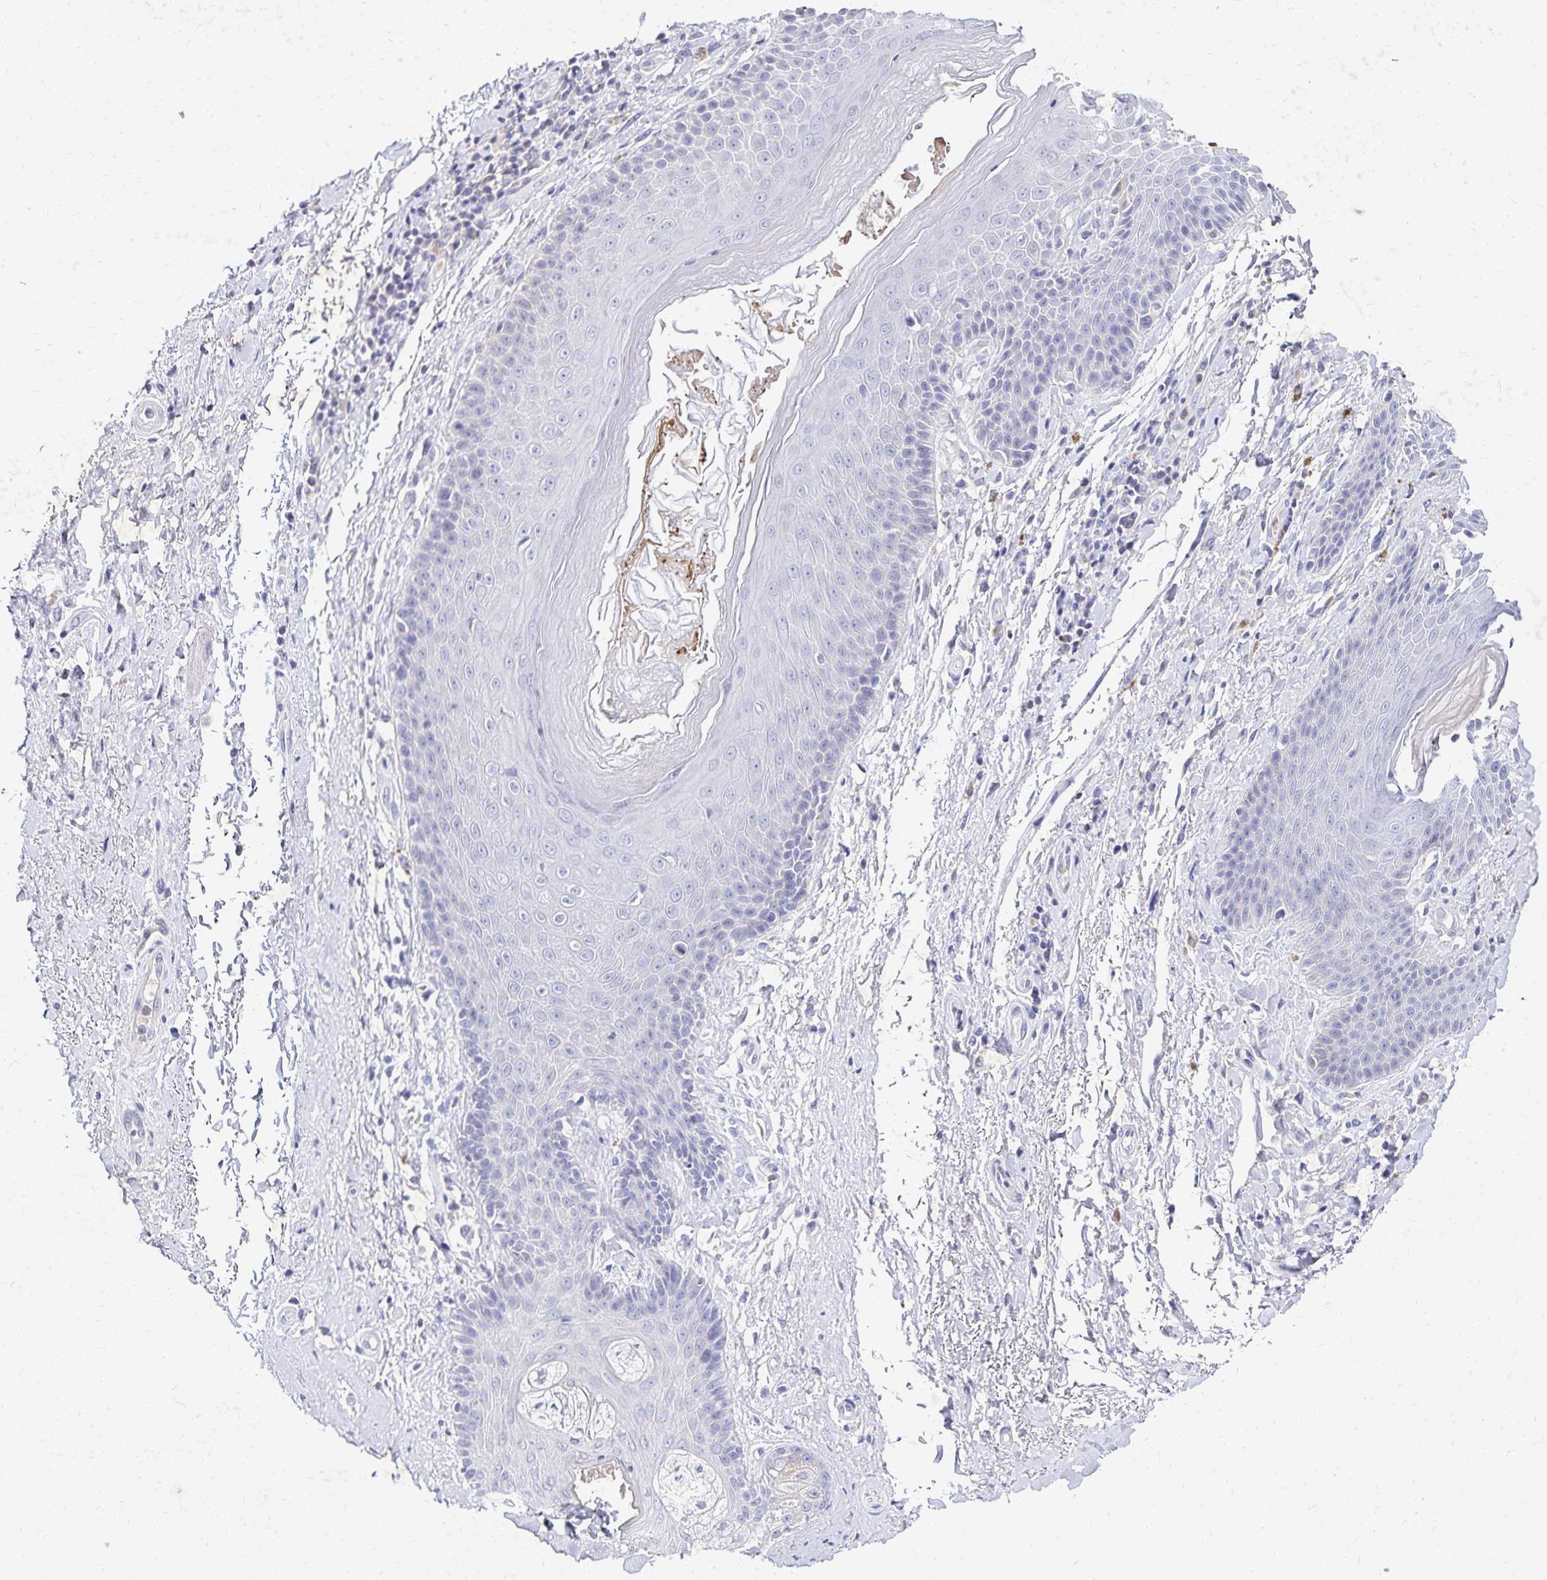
{"staining": {"intensity": "negative", "quantity": "none", "location": "none"}, "tissue": "adipose tissue", "cell_type": "Adipocytes", "image_type": "normal", "snomed": [{"axis": "morphology", "description": "Normal tissue, NOS"}, {"axis": "topography", "description": "Peripheral nerve tissue"}], "caption": "The histopathology image displays no staining of adipocytes in unremarkable adipose tissue.", "gene": "PAX5", "patient": {"sex": "male", "age": 51}}